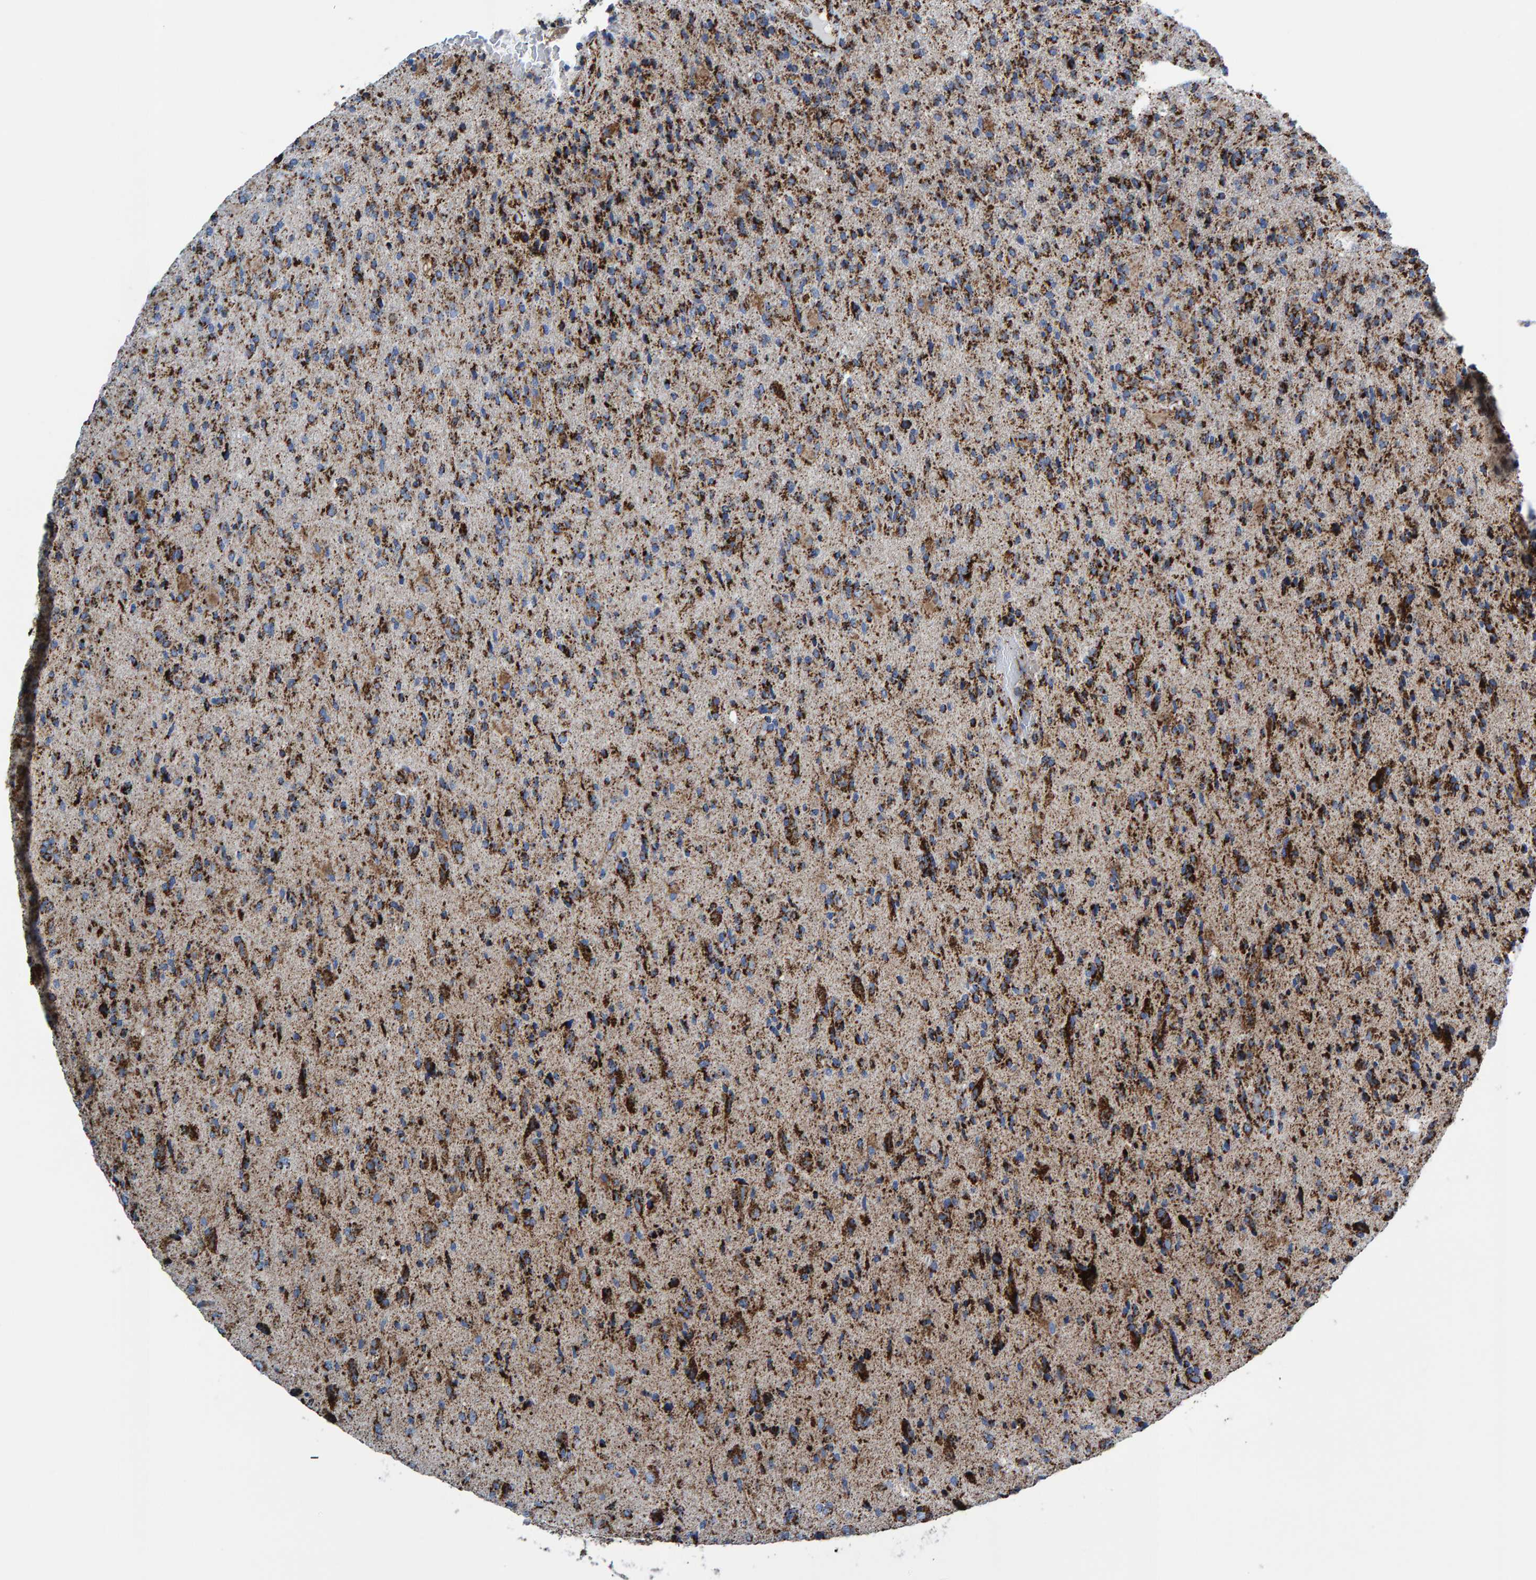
{"staining": {"intensity": "strong", "quantity": ">75%", "location": "cytoplasmic/membranous"}, "tissue": "glioma", "cell_type": "Tumor cells", "image_type": "cancer", "snomed": [{"axis": "morphology", "description": "Glioma, malignant, High grade"}, {"axis": "topography", "description": "Brain"}], "caption": "Tumor cells exhibit strong cytoplasmic/membranous positivity in about >75% of cells in glioma. The staining was performed using DAB to visualize the protein expression in brown, while the nuclei were stained in blue with hematoxylin (Magnification: 20x).", "gene": "ENSG00000262660", "patient": {"sex": "male", "age": 72}}